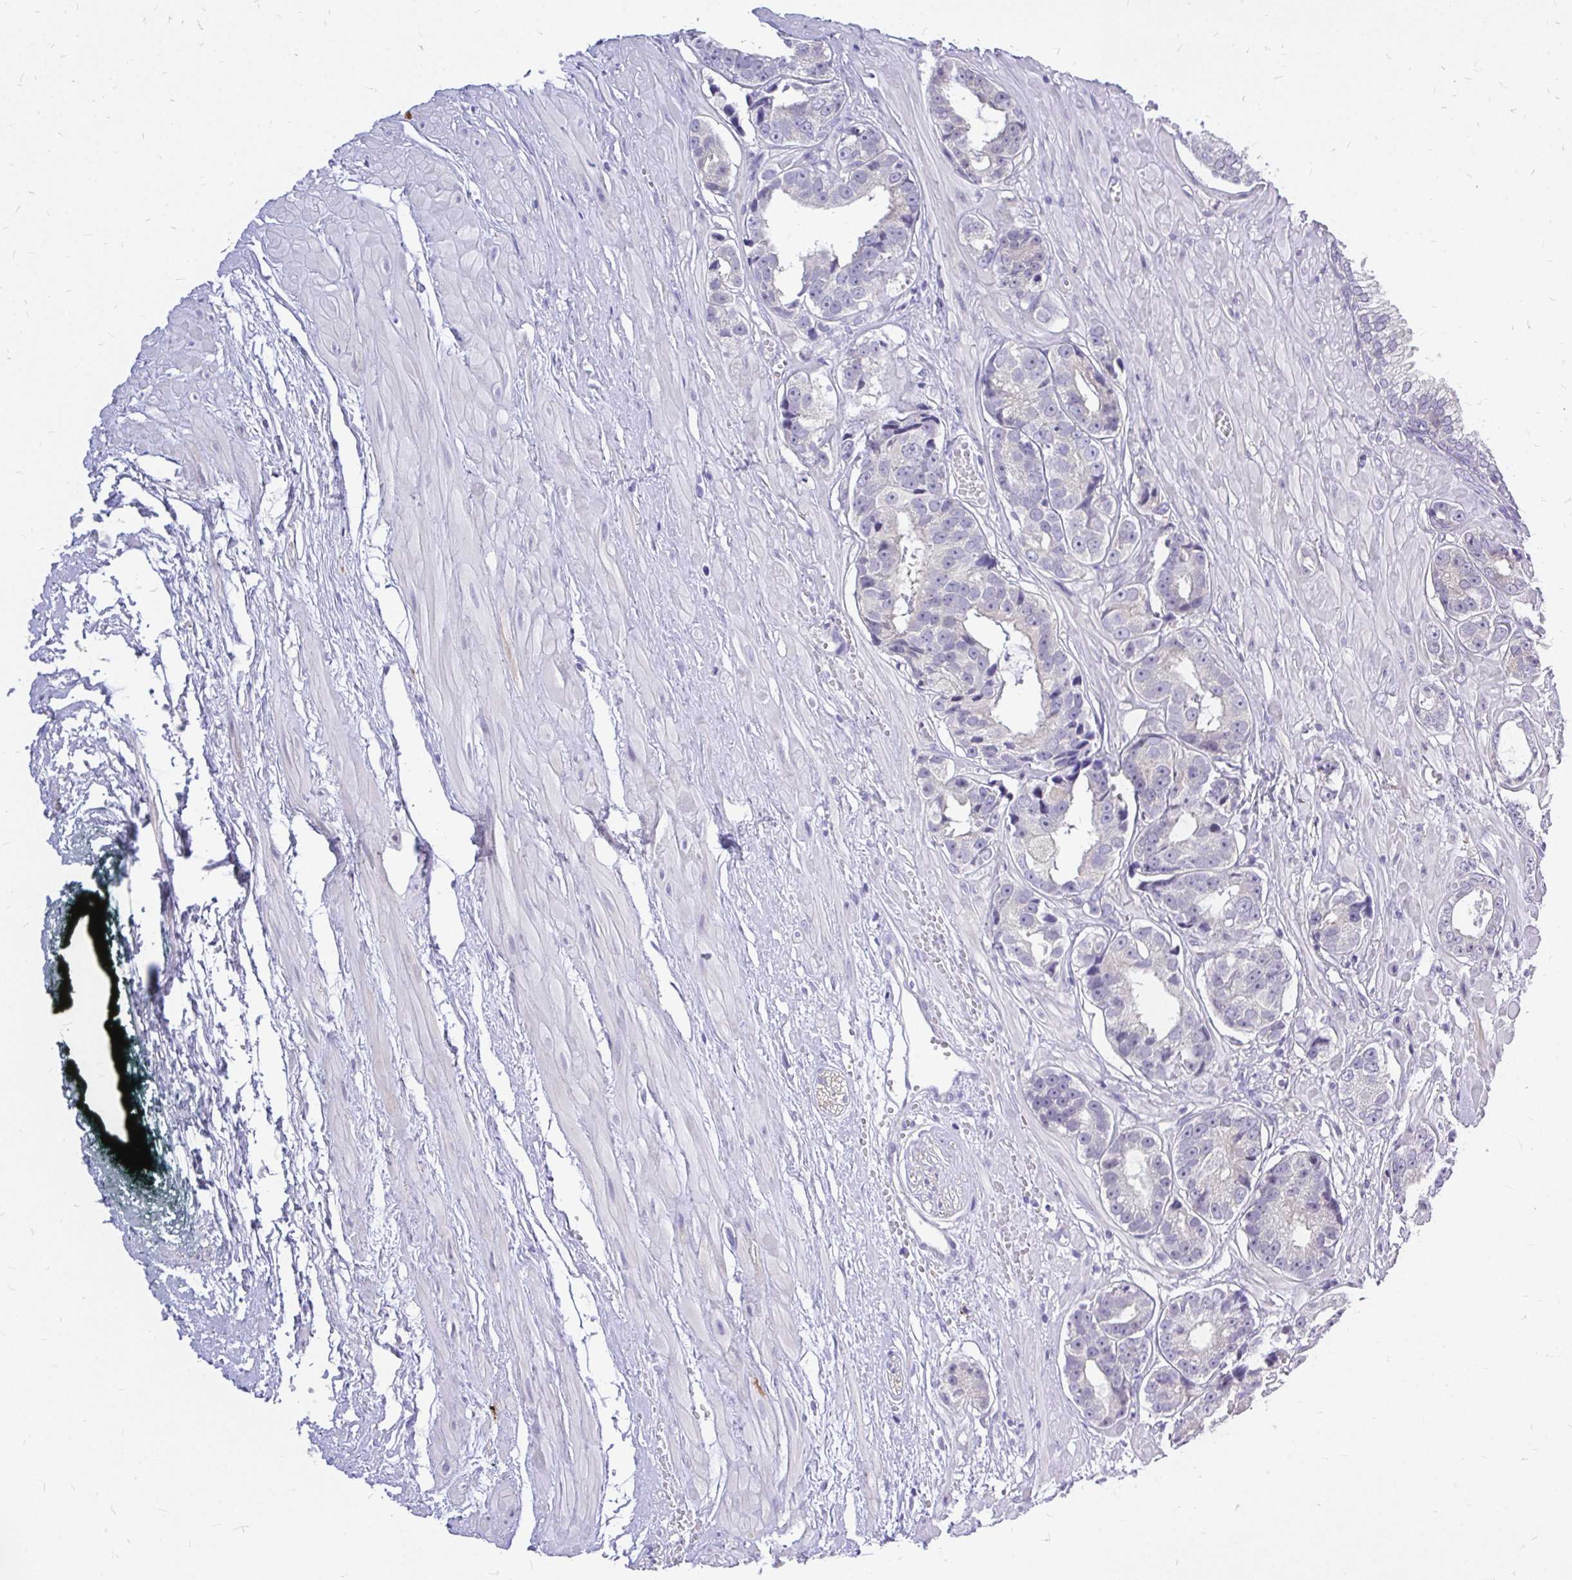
{"staining": {"intensity": "negative", "quantity": "none", "location": "none"}, "tissue": "prostate cancer", "cell_type": "Tumor cells", "image_type": "cancer", "snomed": [{"axis": "morphology", "description": "Adenocarcinoma, High grade"}, {"axis": "topography", "description": "Prostate"}], "caption": "A high-resolution micrograph shows immunohistochemistry staining of high-grade adenocarcinoma (prostate), which exhibits no significant expression in tumor cells. (DAB immunohistochemistry, high magnification).", "gene": "MAP1LC3A", "patient": {"sex": "male", "age": 71}}